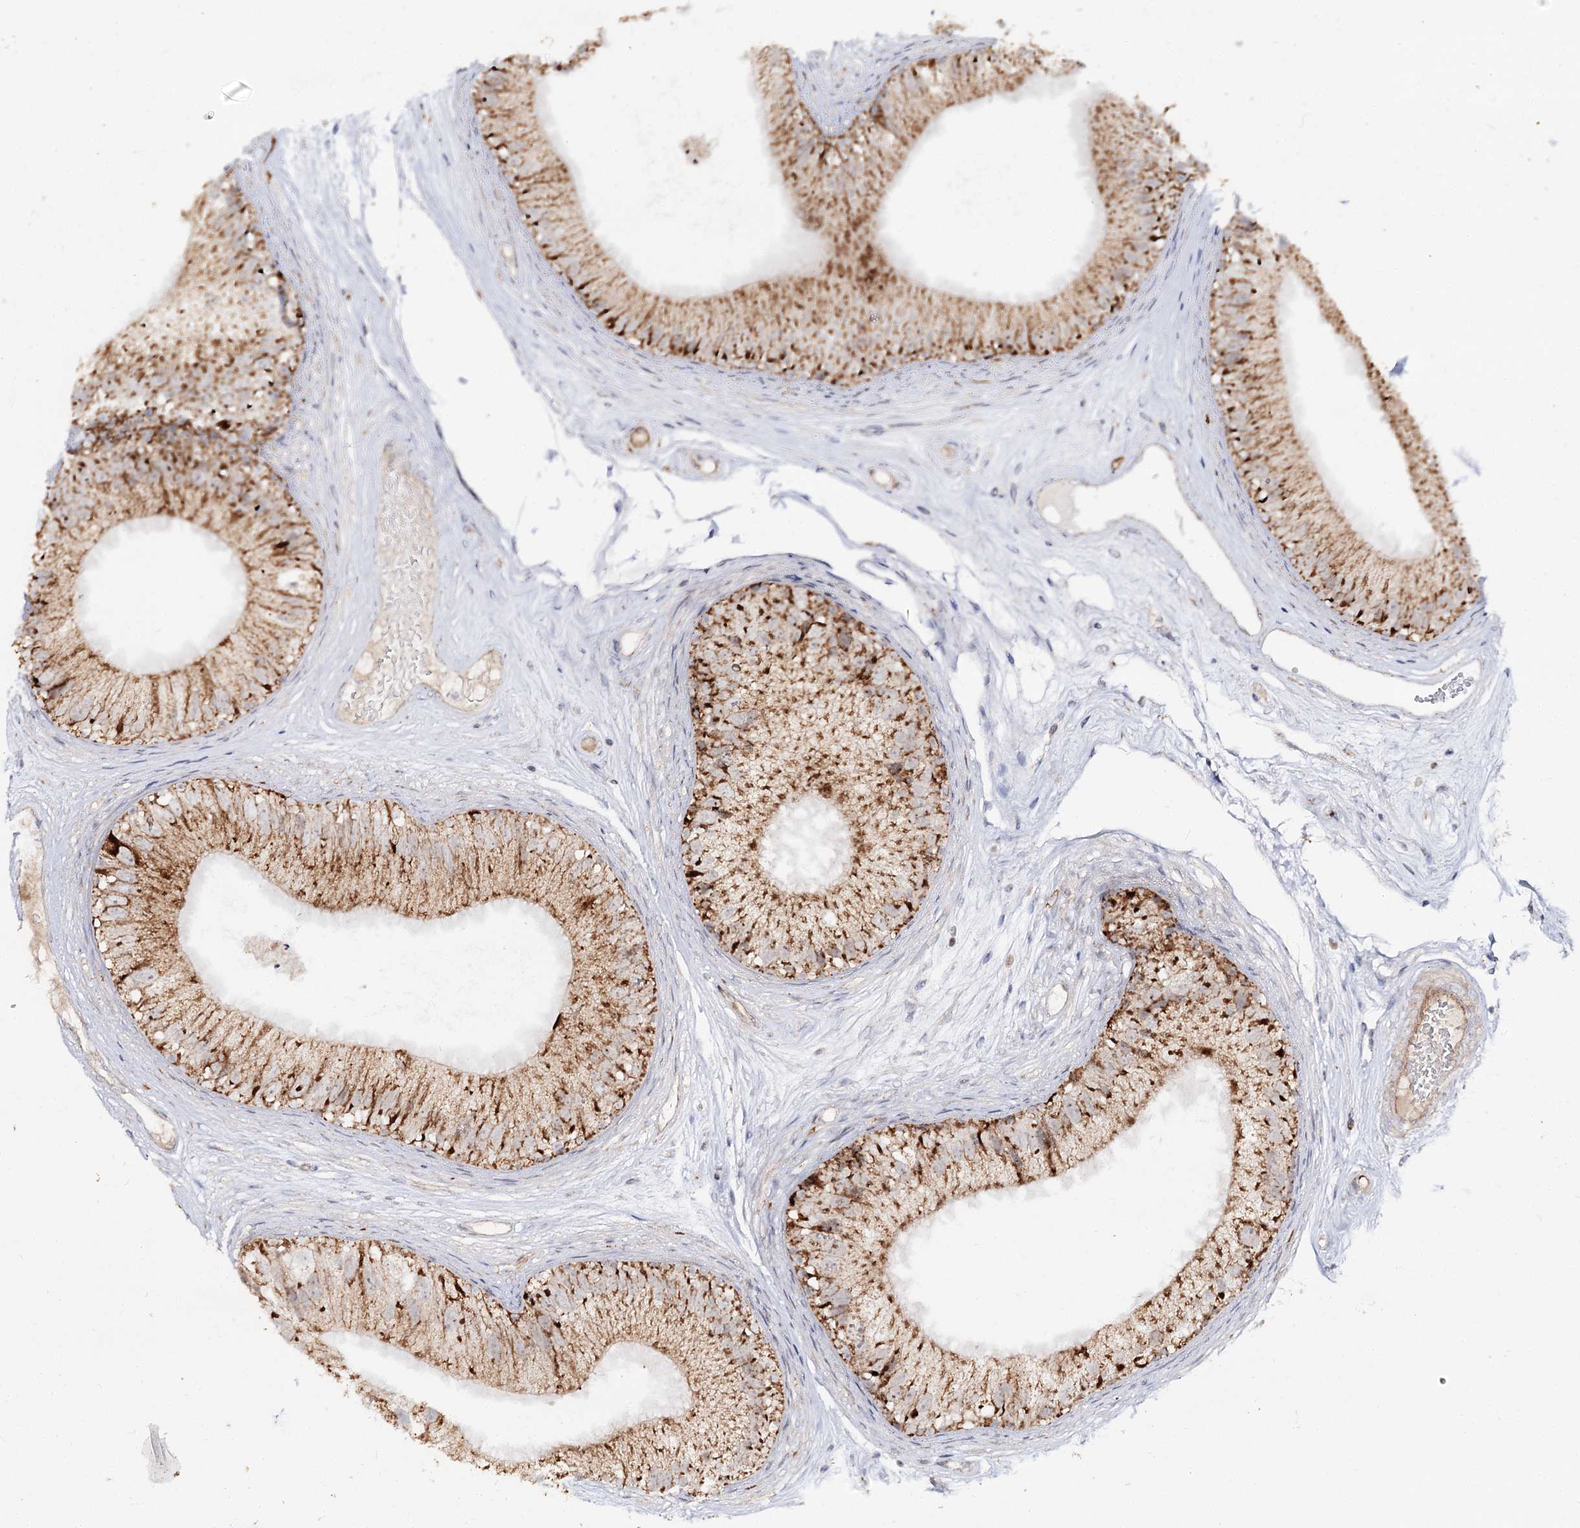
{"staining": {"intensity": "moderate", "quantity": ">75%", "location": "cytoplasmic/membranous"}, "tissue": "epididymis", "cell_type": "Glandular cells", "image_type": "normal", "snomed": [{"axis": "morphology", "description": "Normal tissue, NOS"}, {"axis": "topography", "description": "Epididymis"}], "caption": "Protein analysis of normal epididymis shows moderate cytoplasmic/membranous expression in about >75% of glandular cells. (IHC, brightfield microscopy, high magnification).", "gene": "CBR4", "patient": {"sex": "male", "age": 77}}